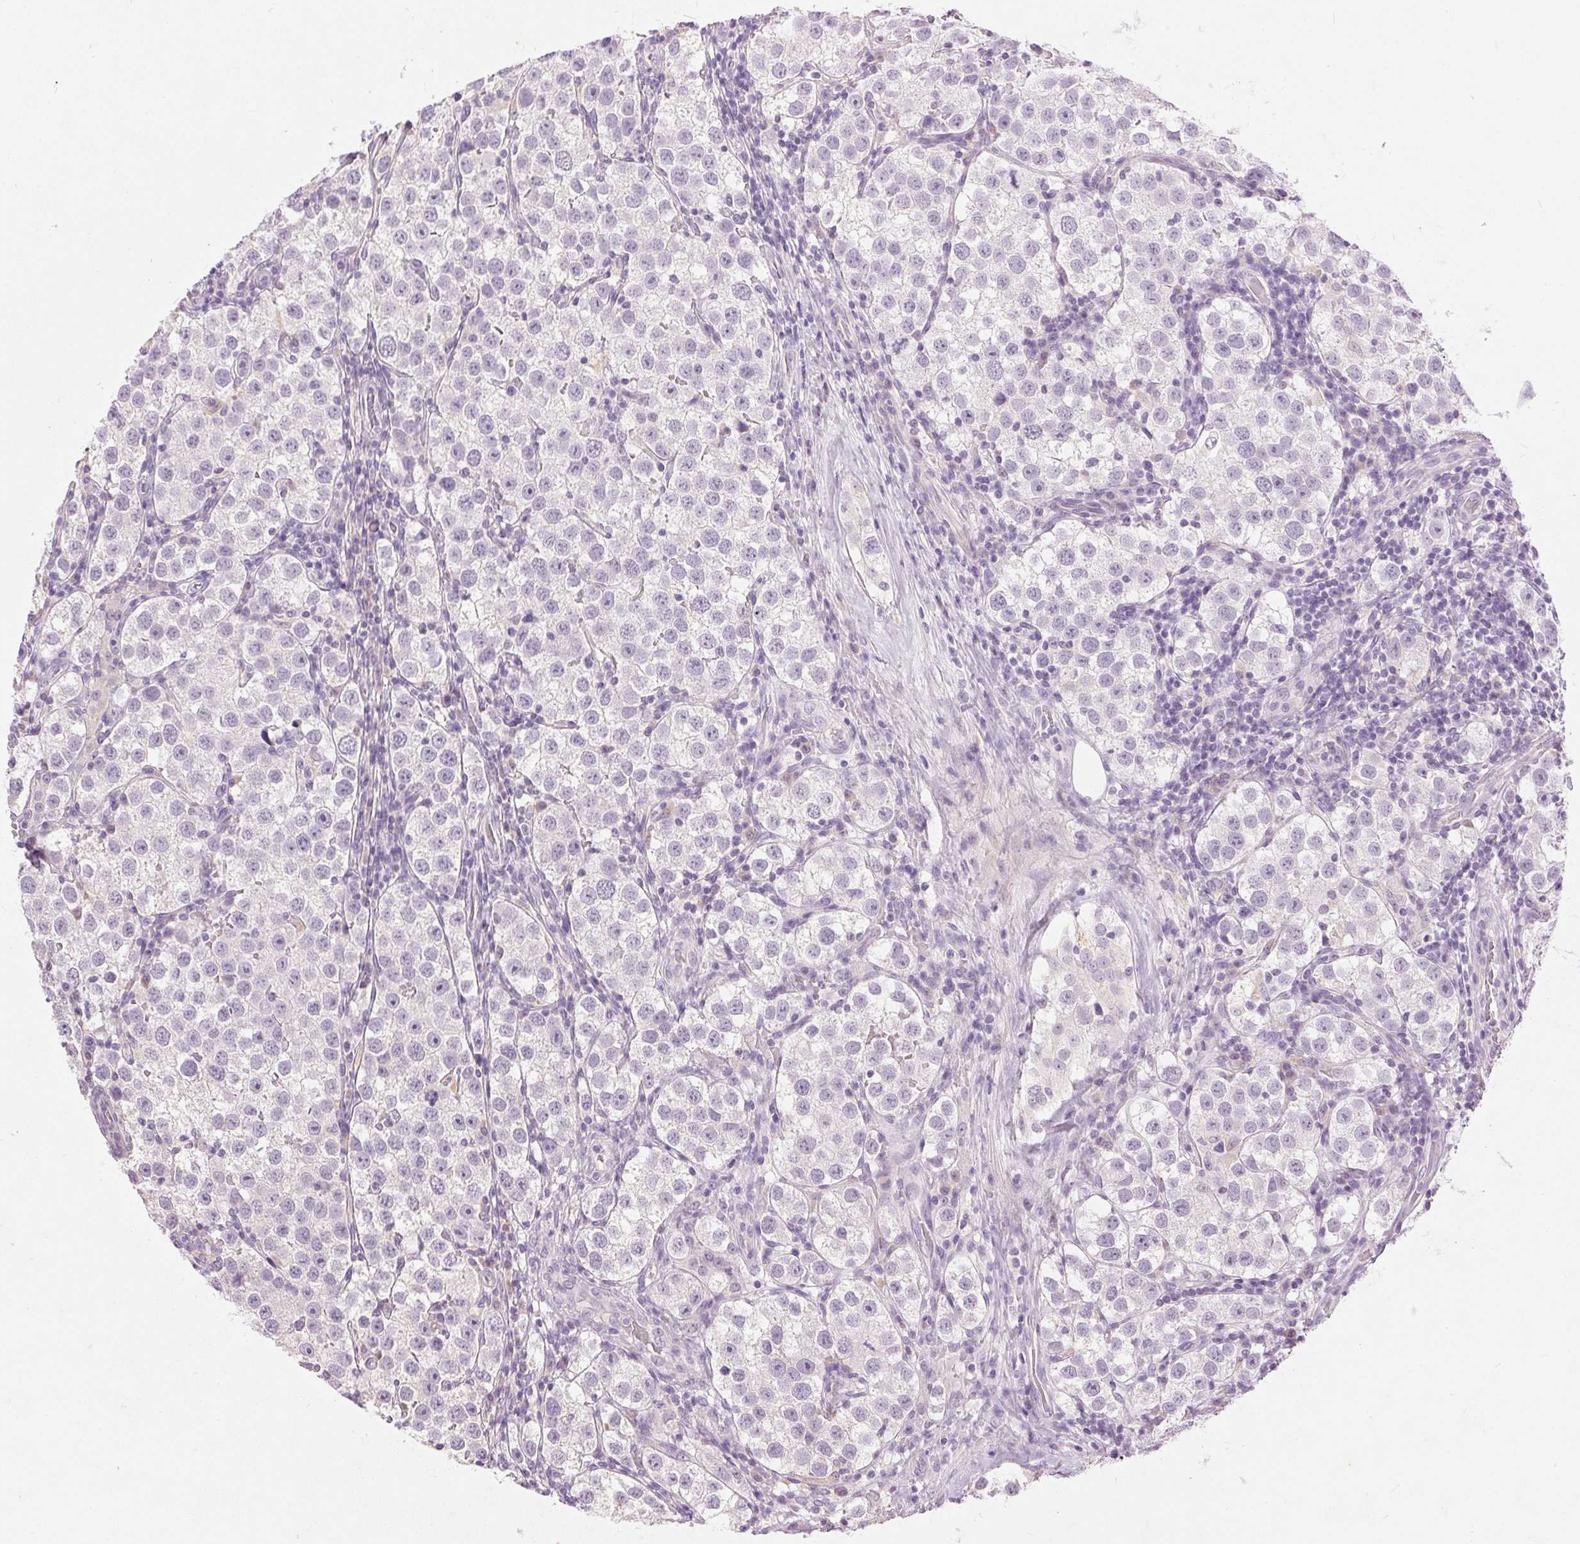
{"staining": {"intensity": "negative", "quantity": "none", "location": "none"}, "tissue": "testis cancer", "cell_type": "Tumor cells", "image_type": "cancer", "snomed": [{"axis": "morphology", "description": "Seminoma, NOS"}, {"axis": "topography", "description": "Testis"}], "caption": "Tumor cells show no significant protein expression in seminoma (testis).", "gene": "DSG3", "patient": {"sex": "male", "age": 37}}